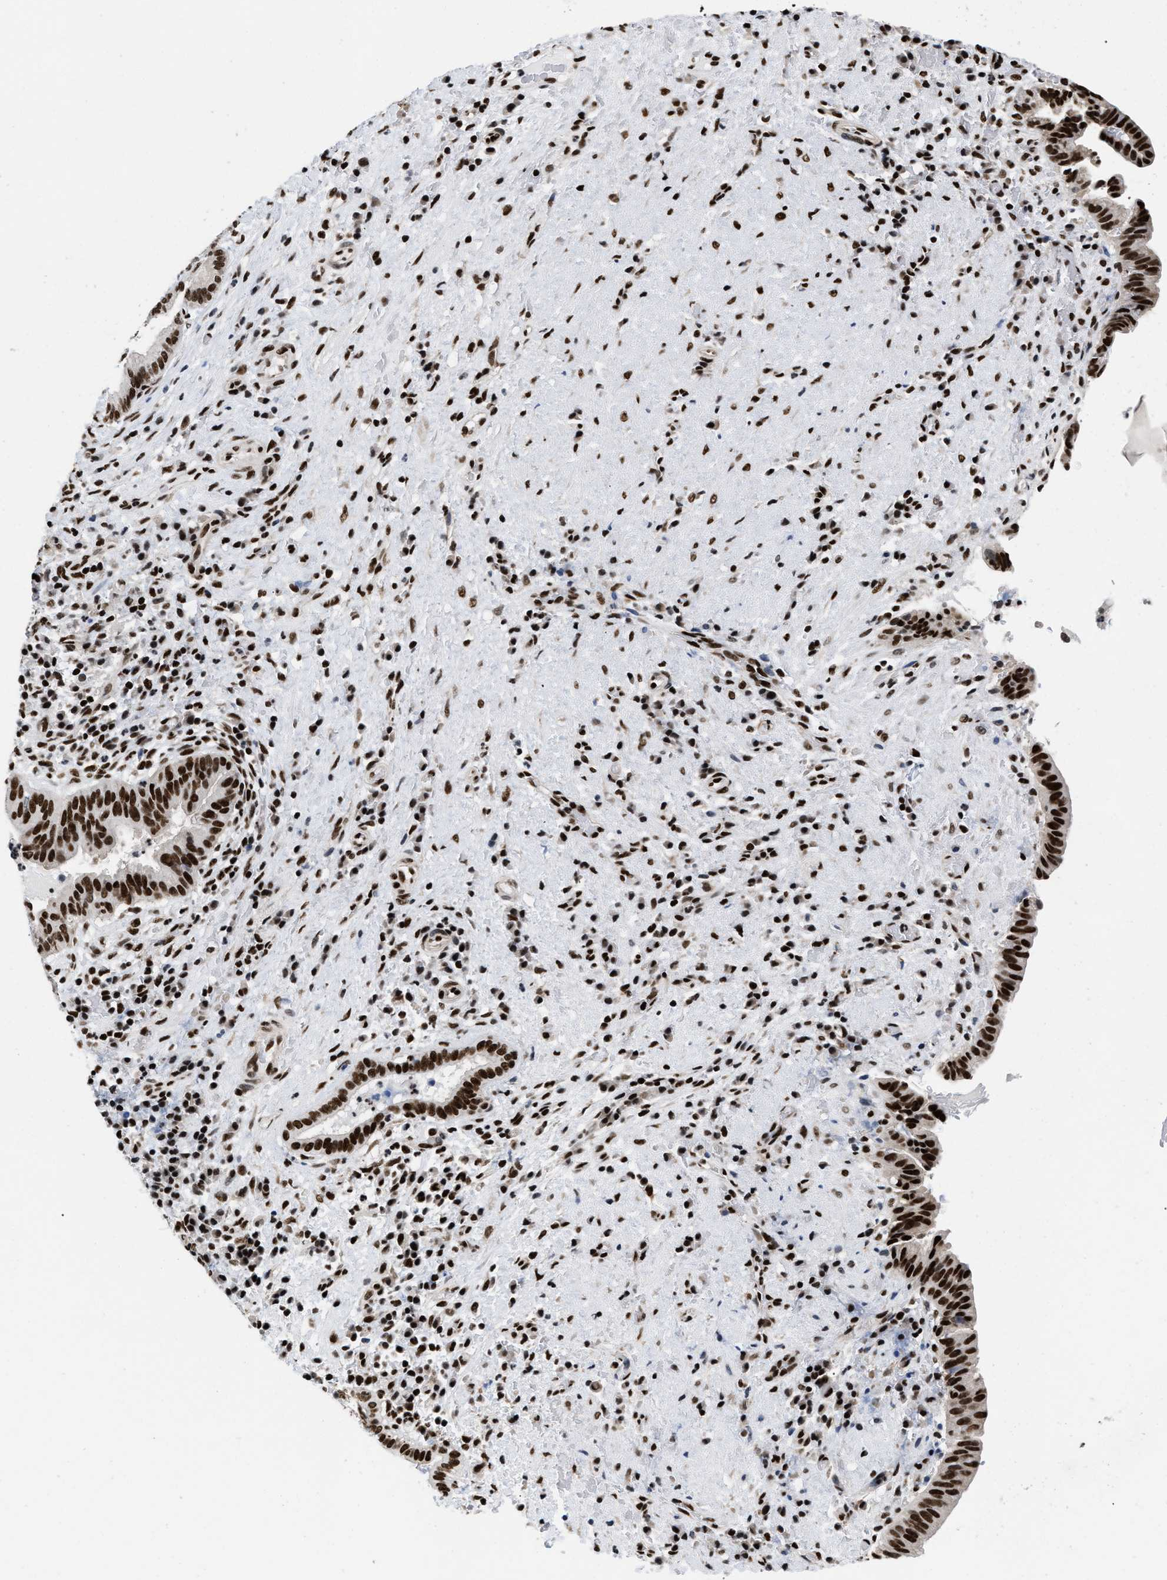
{"staining": {"intensity": "strong", "quantity": ">75%", "location": "nuclear"}, "tissue": "liver cancer", "cell_type": "Tumor cells", "image_type": "cancer", "snomed": [{"axis": "morphology", "description": "Cholangiocarcinoma"}, {"axis": "topography", "description": "Liver"}], "caption": "Strong nuclear protein staining is seen in approximately >75% of tumor cells in liver cancer (cholangiocarcinoma). (Brightfield microscopy of DAB IHC at high magnification).", "gene": "CREB1", "patient": {"sex": "female", "age": 38}}